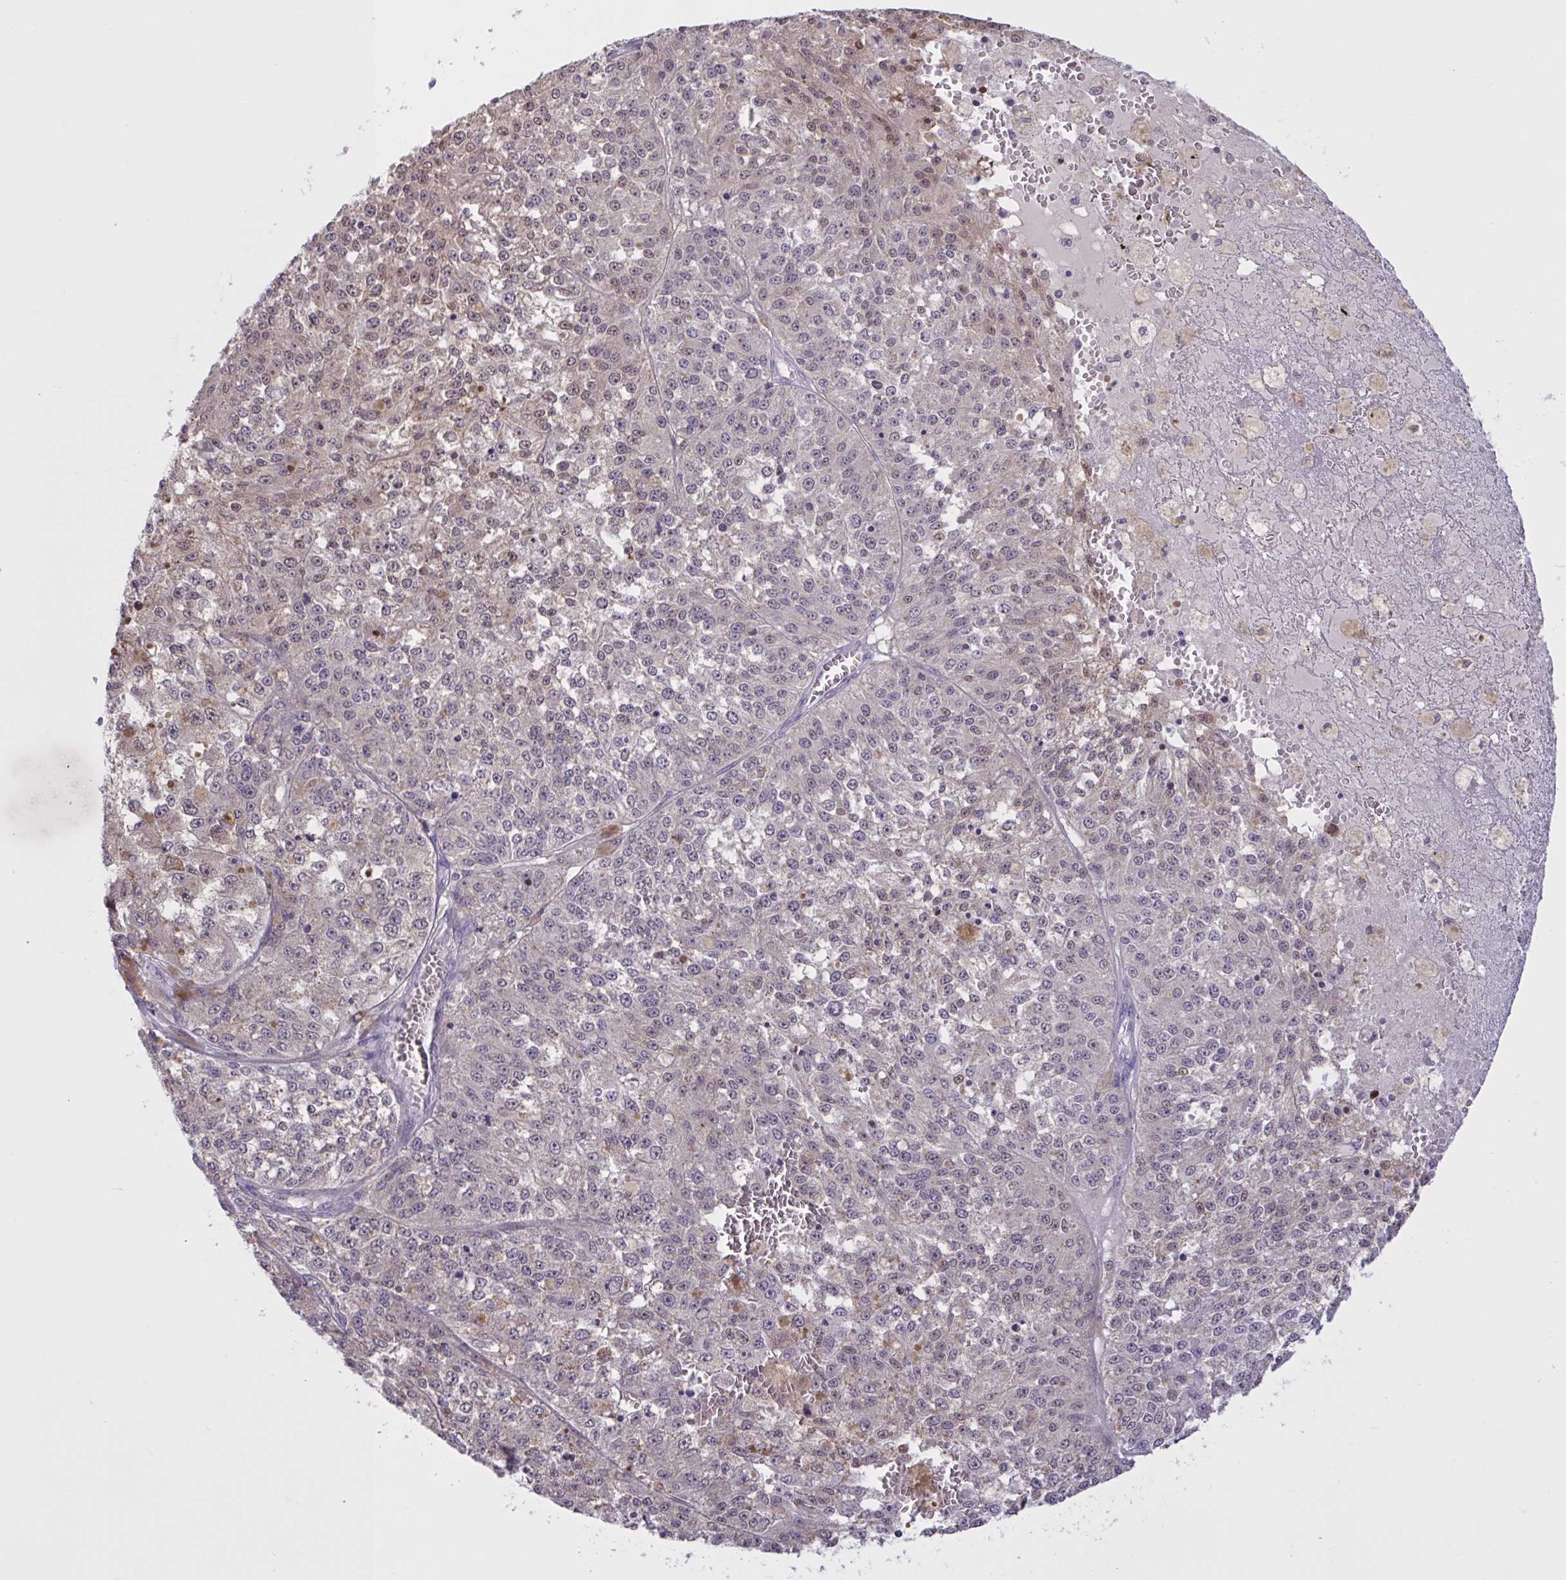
{"staining": {"intensity": "weak", "quantity": "<25%", "location": "nuclear"}, "tissue": "melanoma", "cell_type": "Tumor cells", "image_type": "cancer", "snomed": [{"axis": "morphology", "description": "Malignant melanoma, Metastatic site"}, {"axis": "topography", "description": "Lymph node"}], "caption": "Immunohistochemistry of melanoma demonstrates no positivity in tumor cells.", "gene": "RBL1", "patient": {"sex": "female", "age": 64}}